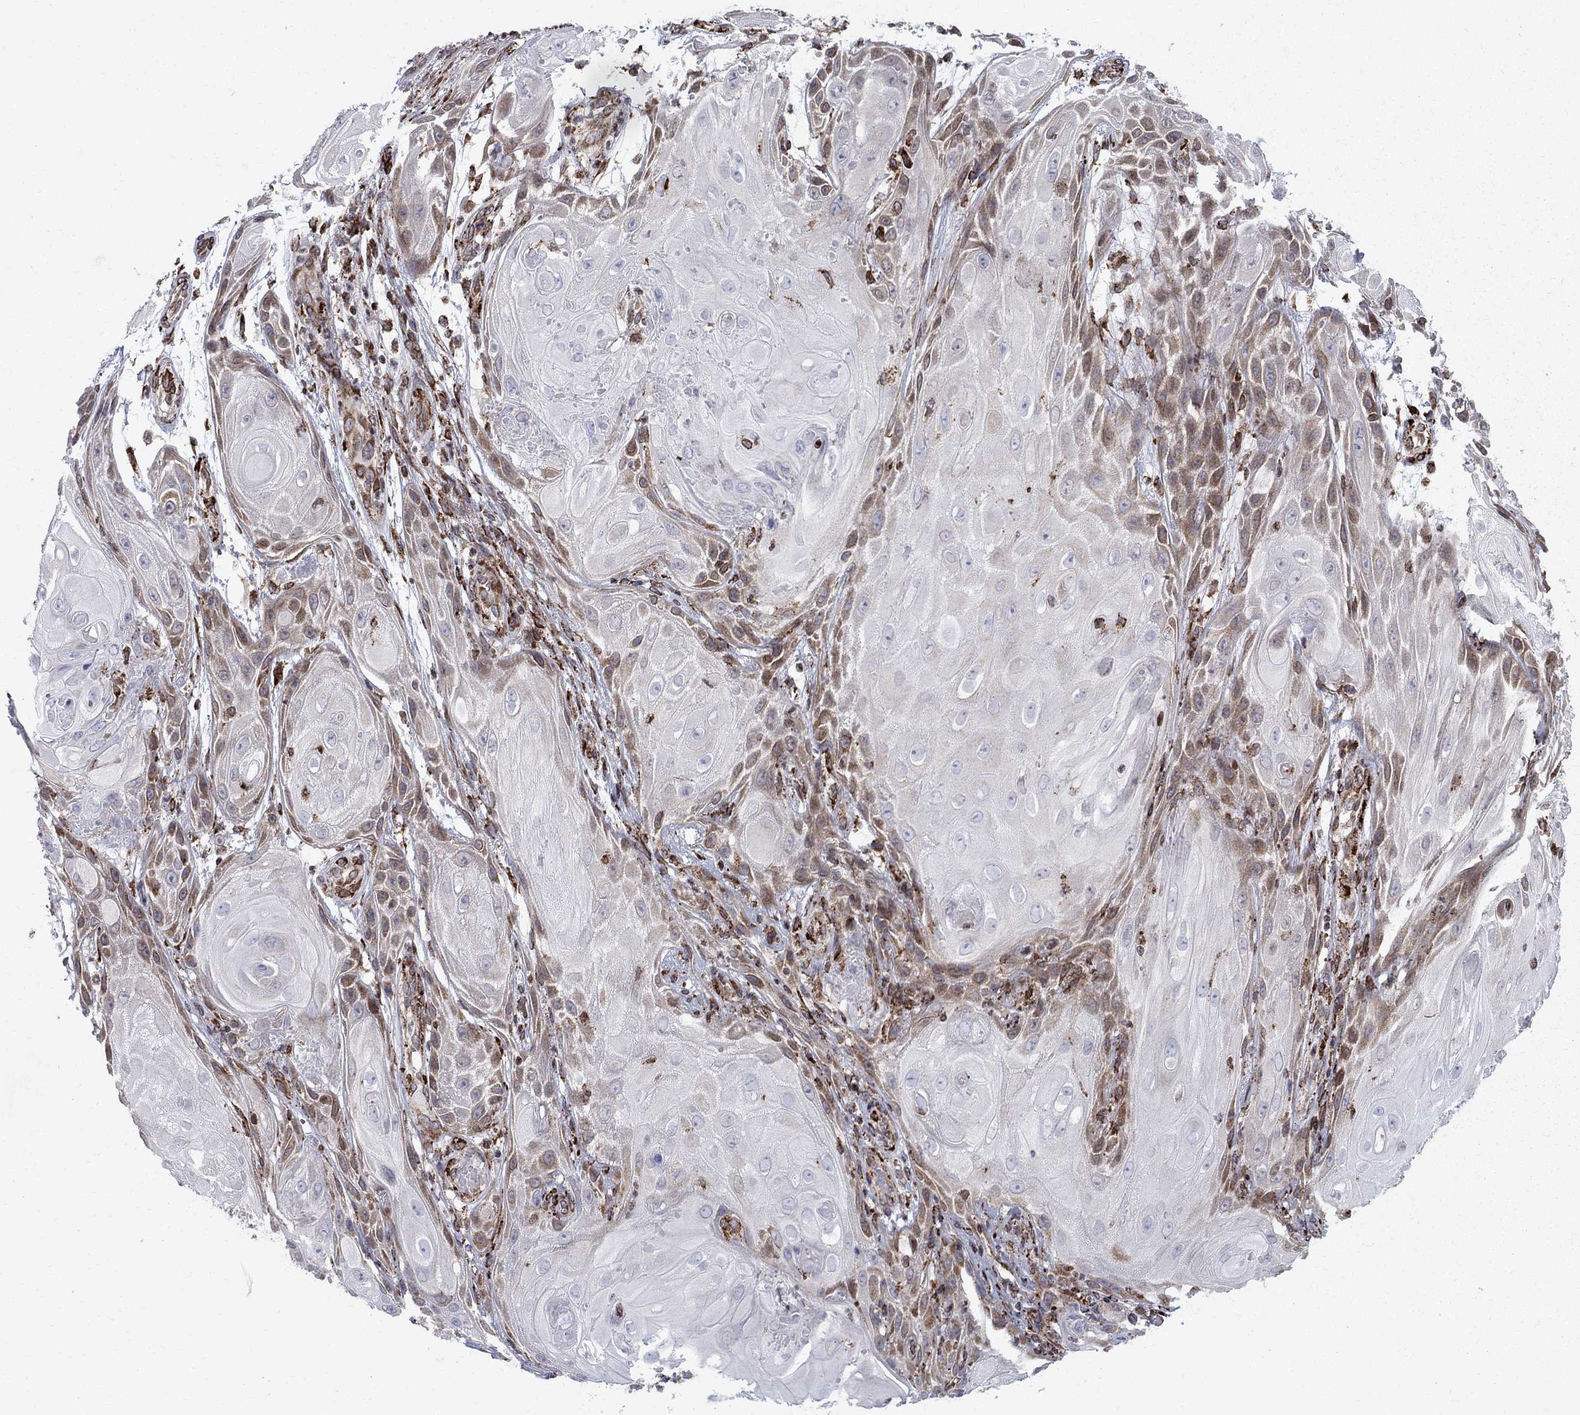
{"staining": {"intensity": "moderate", "quantity": "<25%", "location": "cytoplasmic/membranous"}, "tissue": "skin cancer", "cell_type": "Tumor cells", "image_type": "cancer", "snomed": [{"axis": "morphology", "description": "Squamous cell carcinoma, NOS"}, {"axis": "topography", "description": "Skin"}], "caption": "Immunohistochemistry (IHC) of skin squamous cell carcinoma shows low levels of moderate cytoplasmic/membranous expression in about <25% of tumor cells. (Stains: DAB (3,3'-diaminobenzidine) in brown, nuclei in blue, Microscopy: brightfield microscopy at high magnification).", "gene": "CAB39L", "patient": {"sex": "male", "age": 62}}